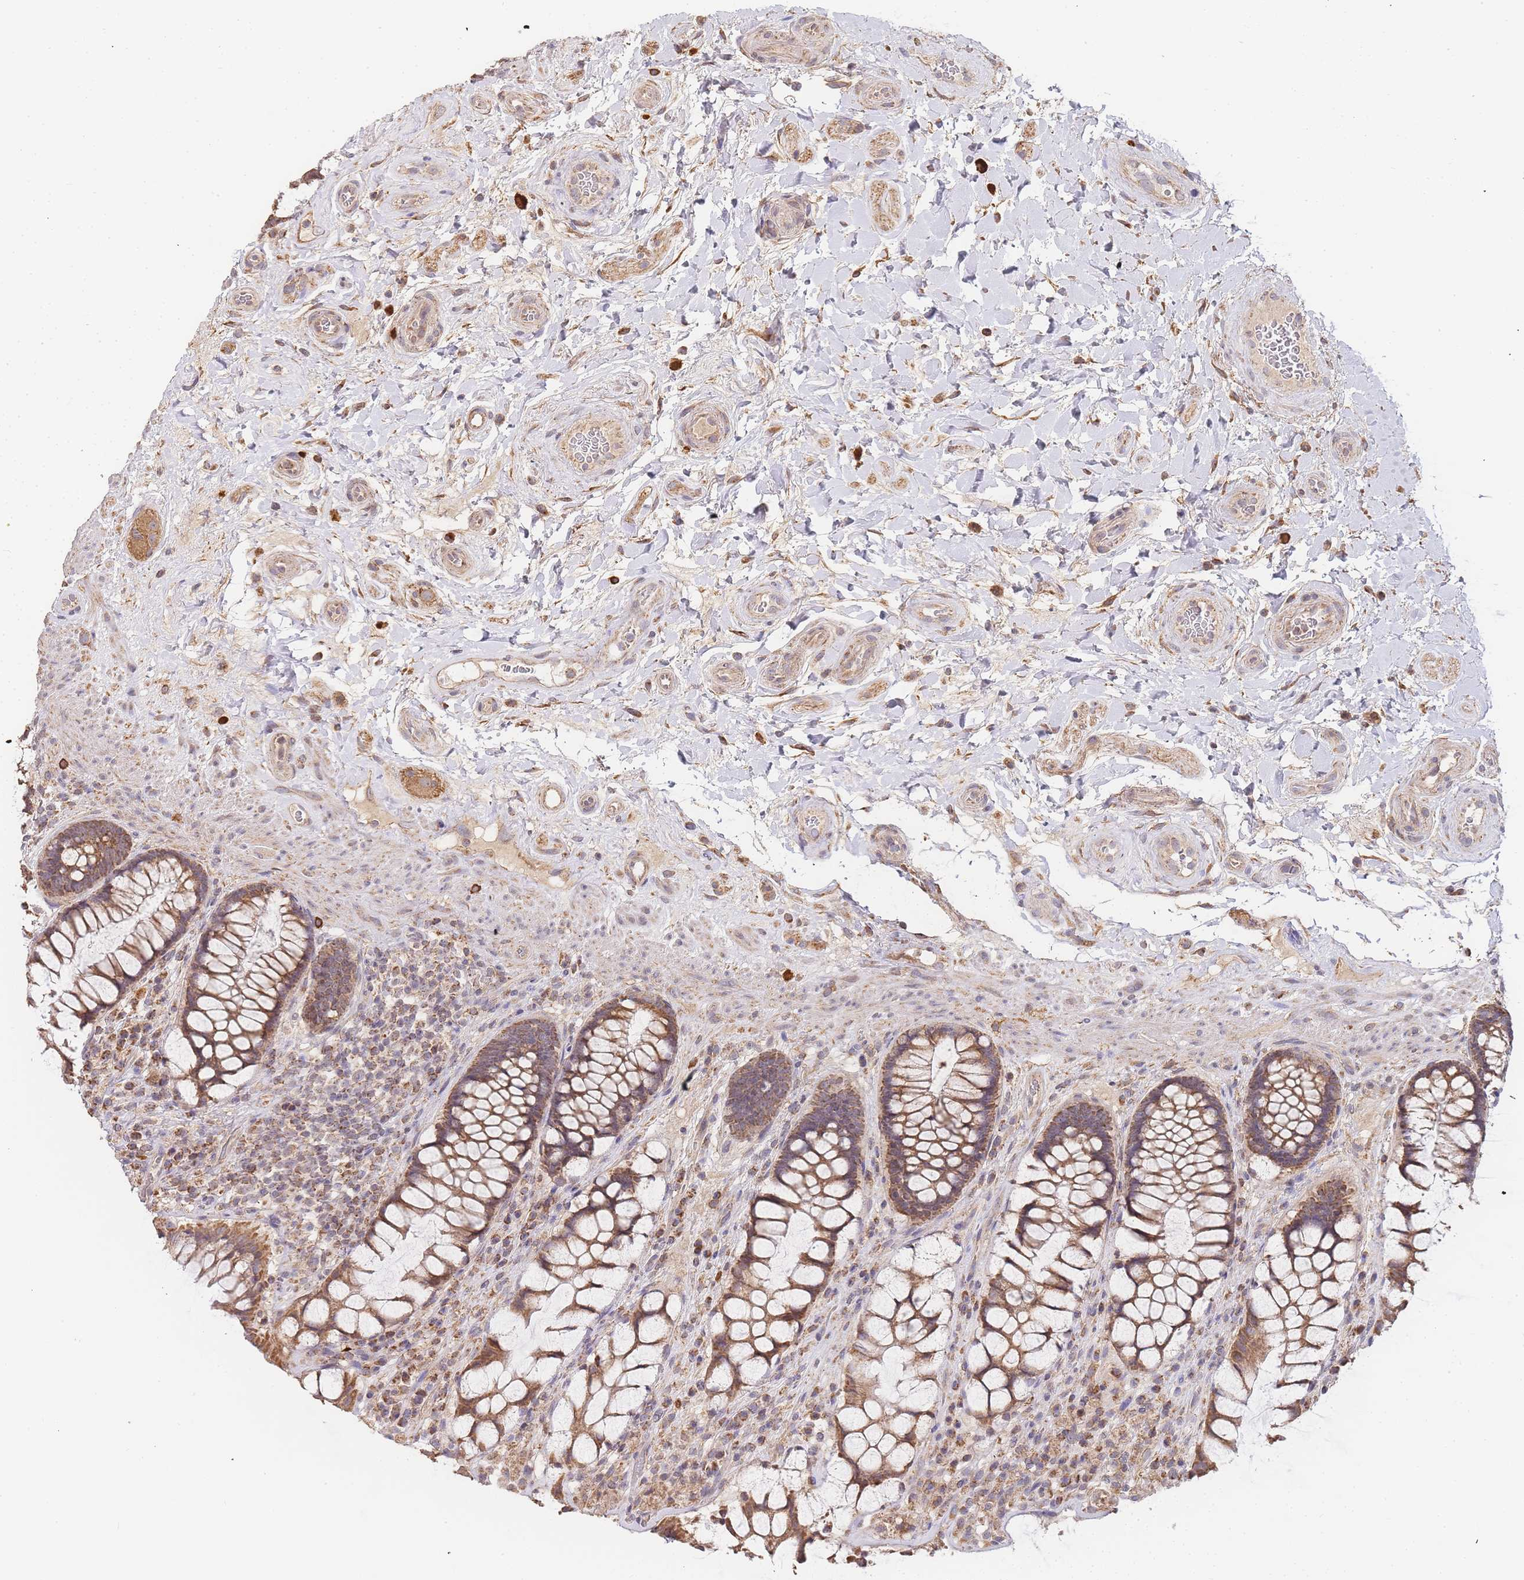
{"staining": {"intensity": "moderate", "quantity": ">75%", "location": "cytoplasmic/membranous"}, "tissue": "rectum", "cell_type": "Glandular cells", "image_type": "normal", "snomed": [{"axis": "morphology", "description": "Normal tissue, NOS"}, {"axis": "topography", "description": "Rectum"}], "caption": "Rectum stained with a protein marker exhibits moderate staining in glandular cells.", "gene": "ADCY9", "patient": {"sex": "female", "age": 58}}